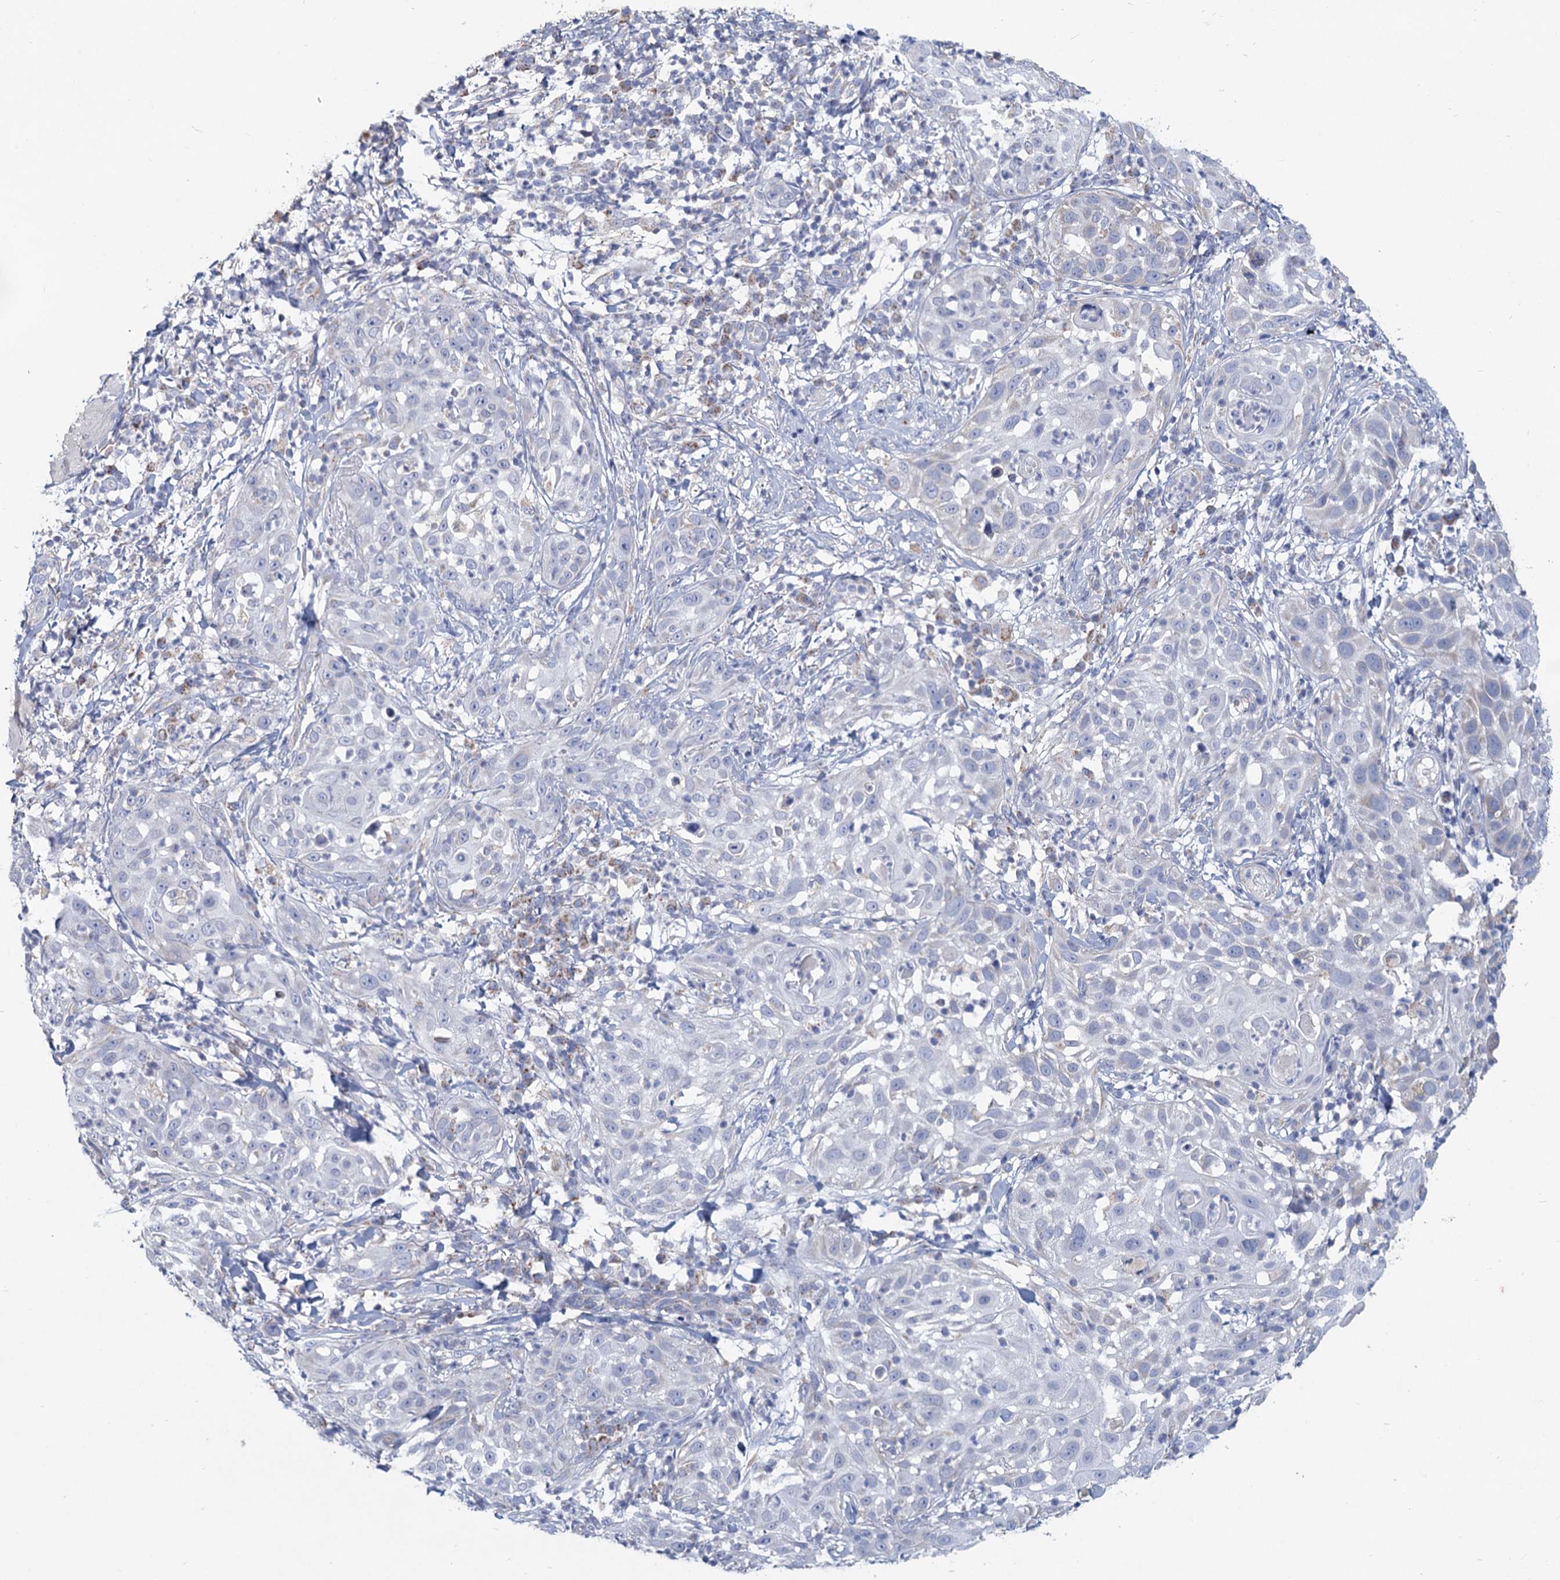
{"staining": {"intensity": "negative", "quantity": "none", "location": "none"}, "tissue": "skin cancer", "cell_type": "Tumor cells", "image_type": "cancer", "snomed": [{"axis": "morphology", "description": "Squamous cell carcinoma, NOS"}, {"axis": "topography", "description": "Skin"}], "caption": "Tumor cells are negative for brown protein staining in skin cancer. The staining was performed using DAB to visualize the protein expression in brown, while the nuclei were stained in blue with hematoxylin (Magnification: 20x).", "gene": "NDUFC2", "patient": {"sex": "female", "age": 44}}